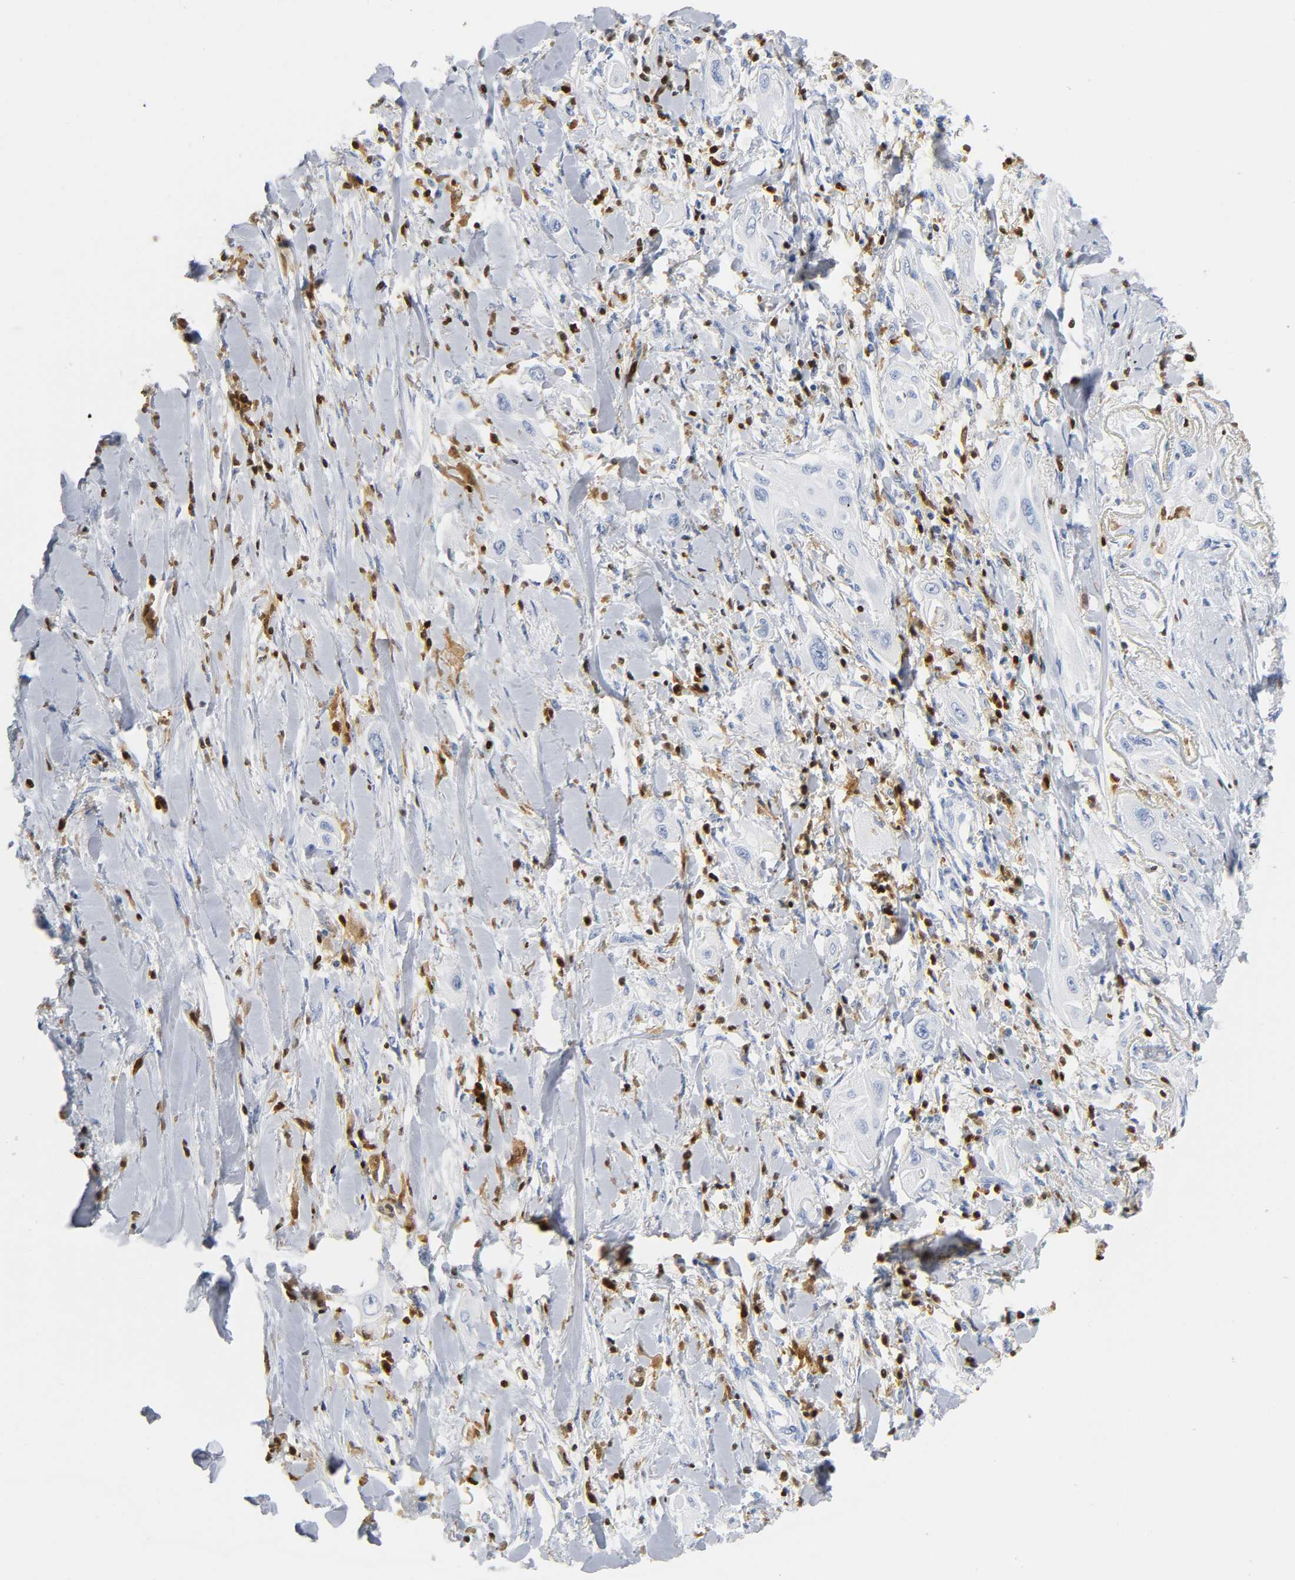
{"staining": {"intensity": "negative", "quantity": "none", "location": "none"}, "tissue": "lung cancer", "cell_type": "Tumor cells", "image_type": "cancer", "snomed": [{"axis": "morphology", "description": "Squamous cell carcinoma, NOS"}, {"axis": "topography", "description": "Lung"}], "caption": "This is a histopathology image of immunohistochemistry (IHC) staining of lung cancer, which shows no positivity in tumor cells. Brightfield microscopy of IHC stained with DAB (brown) and hematoxylin (blue), captured at high magnification.", "gene": "DOK2", "patient": {"sex": "female", "age": 47}}